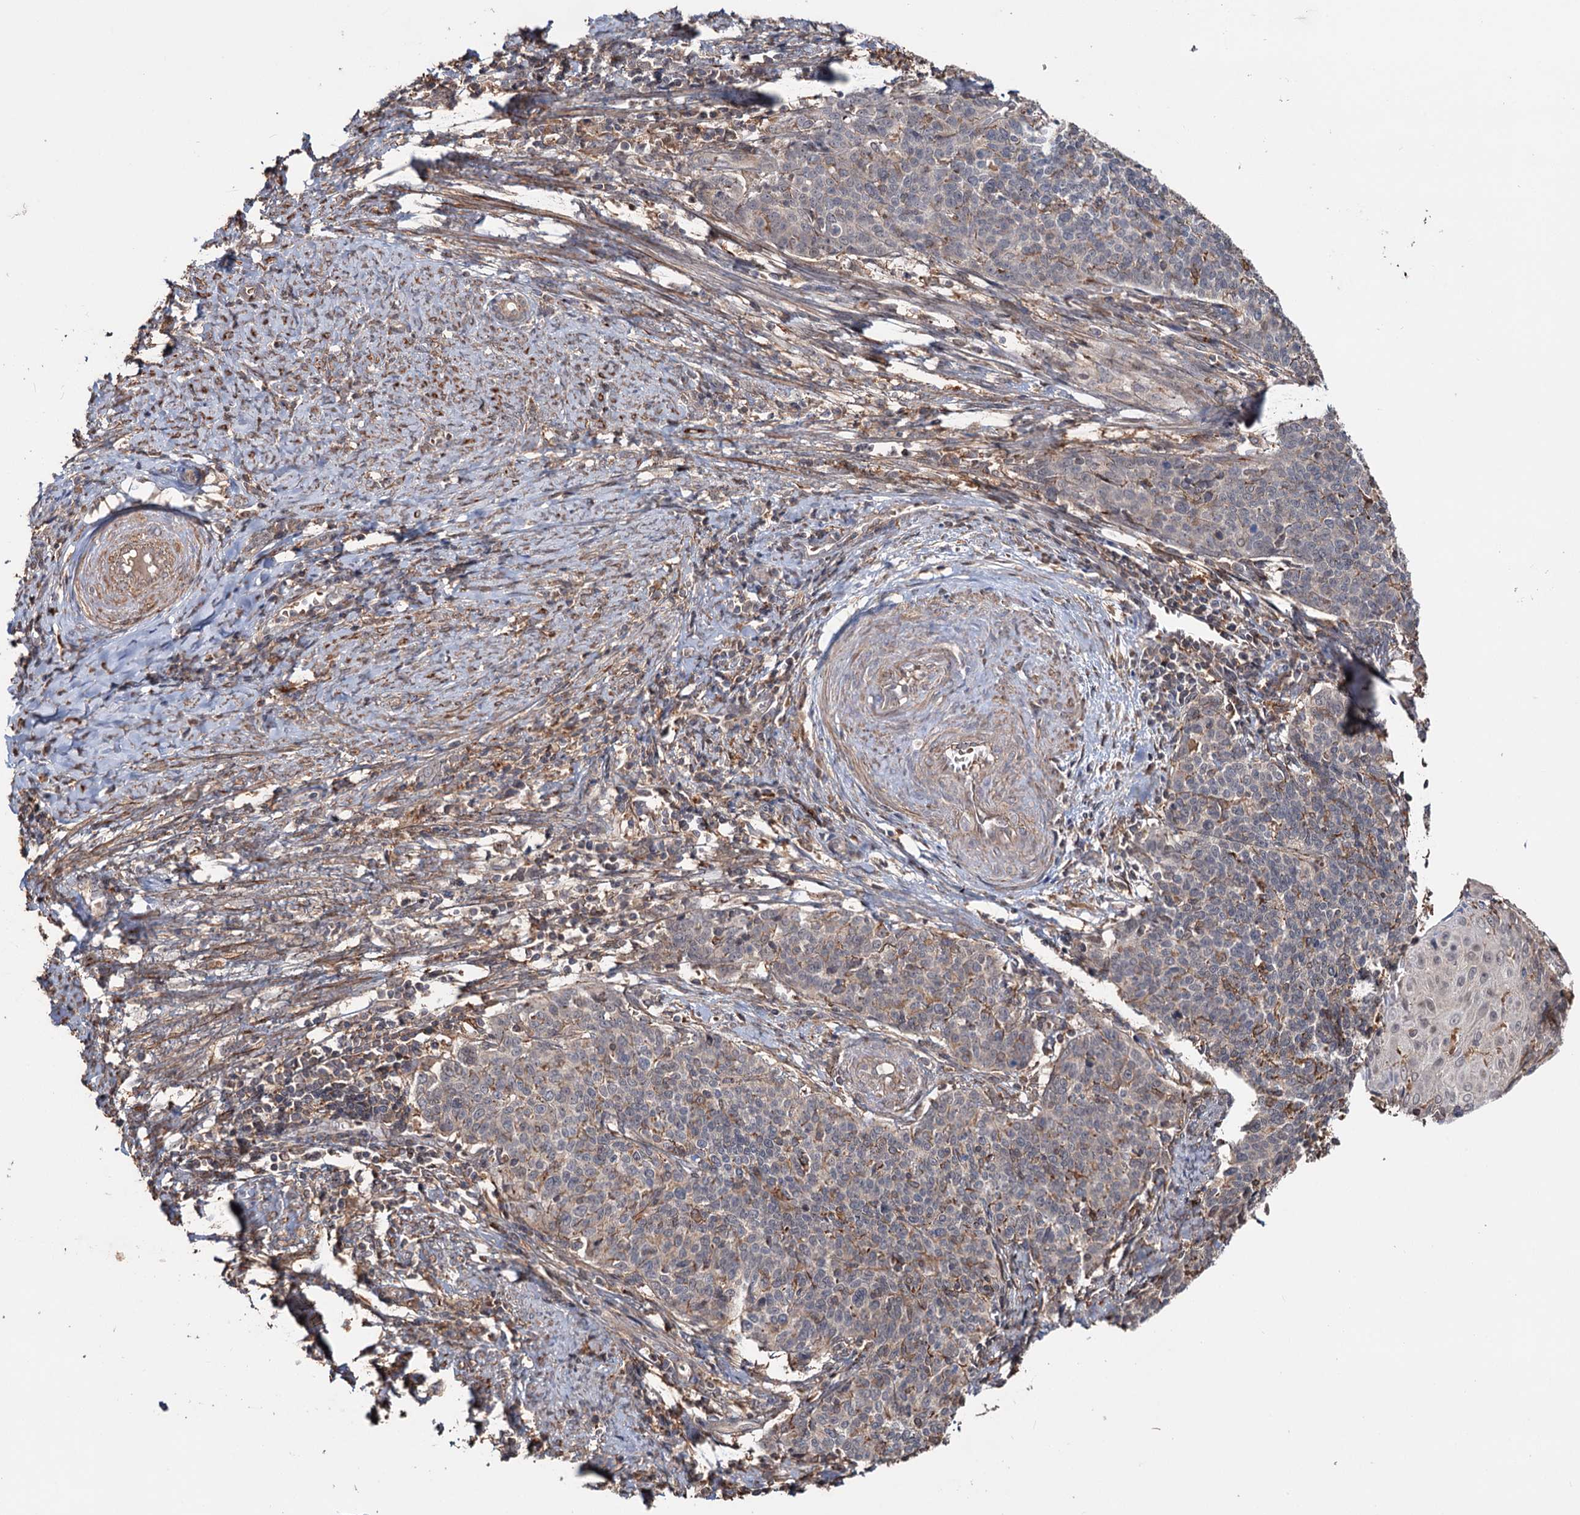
{"staining": {"intensity": "negative", "quantity": "none", "location": "none"}, "tissue": "cervical cancer", "cell_type": "Tumor cells", "image_type": "cancer", "snomed": [{"axis": "morphology", "description": "Squamous cell carcinoma, NOS"}, {"axis": "topography", "description": "Cervix"}], "caption": "Immunohistochemistry of squamous cell carcinoma (cervical) exhibits no expression in tumor cells.", "gene": "GRIP1", "patient": {"sex": "female", "age": 39}}